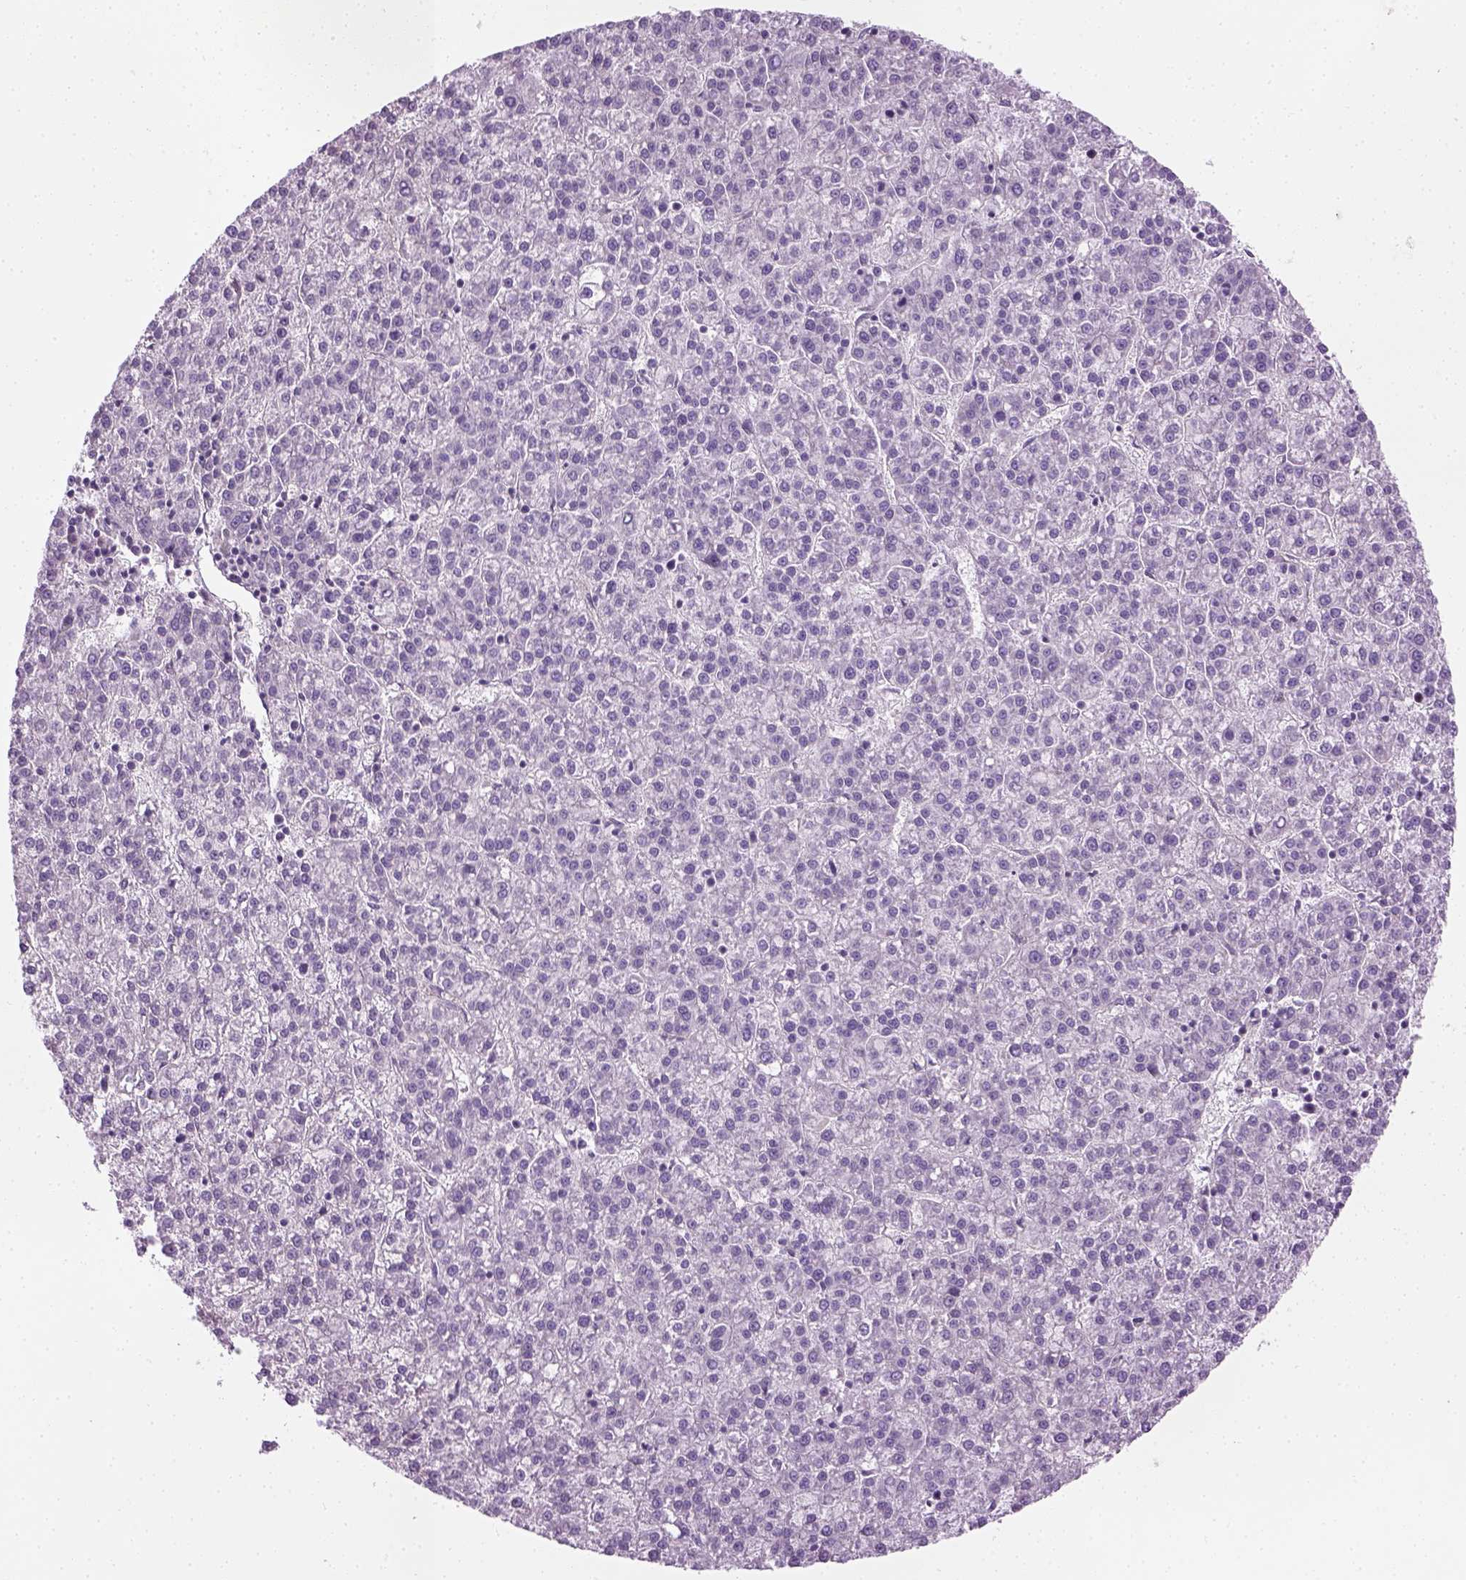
{"staining": {"intensity": "negative", "quantity": "none", "location": "none"}, "tissue": "liver cancer", "cell_type": "Tumor cells", "image_type": "cancer", "snomed": [{"axis": "morphology", "description": "Carcinoma, Hepatocellular, NOS"}, {"axis": "topography", "description": "Liver"}], "caption": "A high-resolution image shows IHC staining of hepatocellular carcinoma (liver), which displays no significant expression in tumor cells.", "gene": "CIBAR2", "patient": {"sex": "female", "age": 58}}